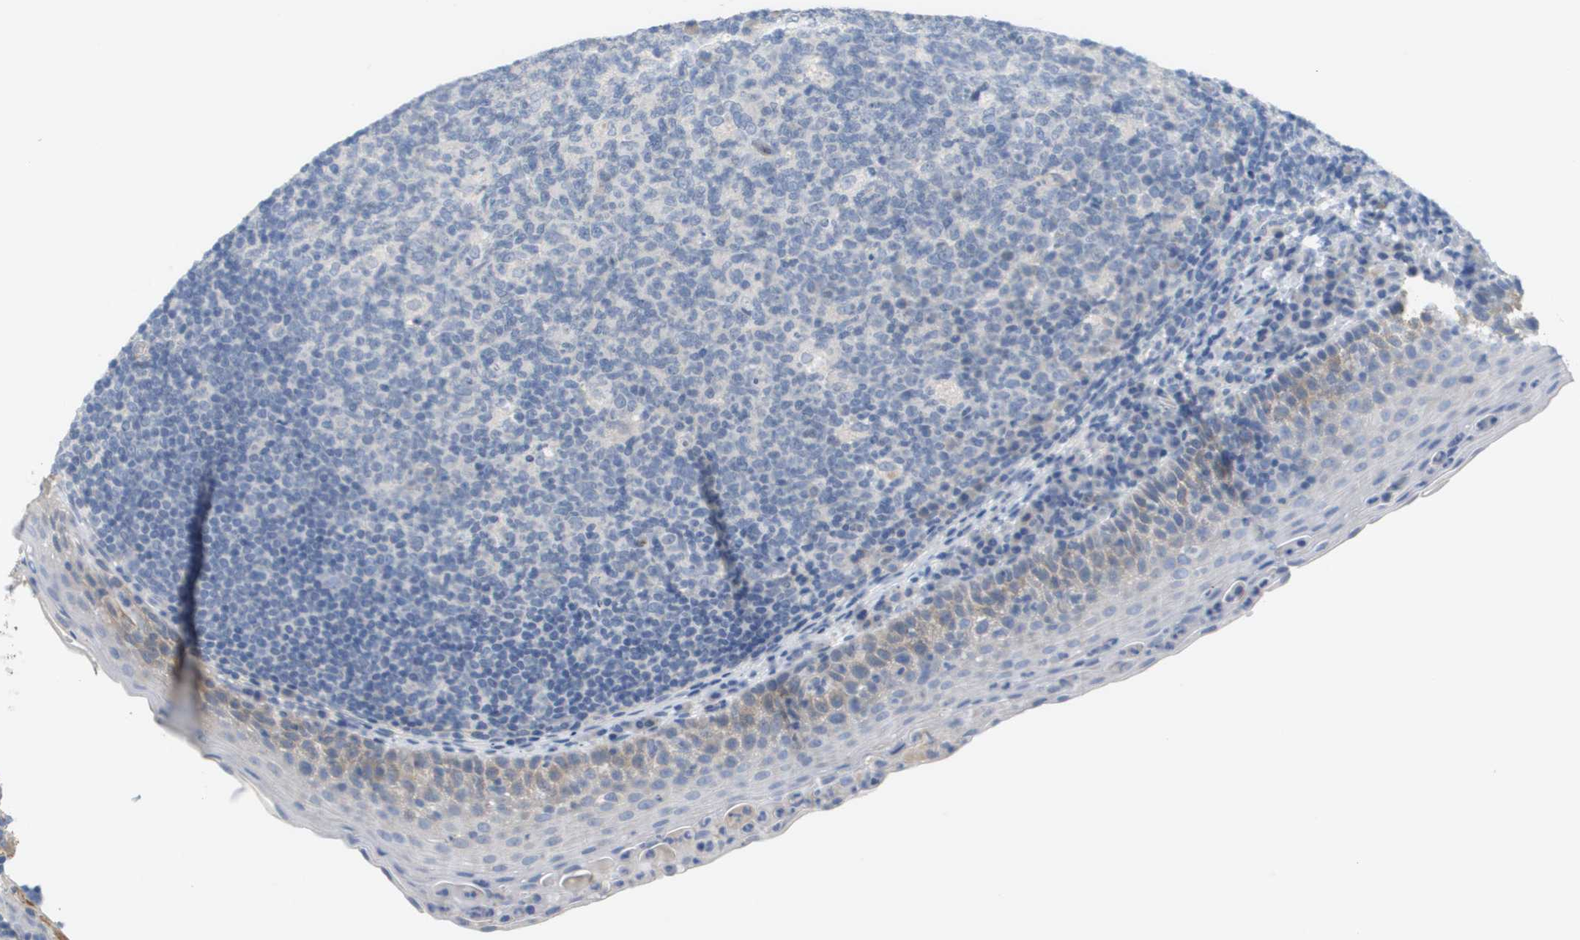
{"staining": {"intensity": "negative", "quantity": "none", "location": "none"}, "tissue": "tonsil", "cell_type": "Germinal center cells", "image_type": "normal", "snomed": [{"axis": "morphology", "description": "Normal tissue, NOS"}, {"axis": "topography", "description": "Tonsil"}], "caption": "Unremarkable tonsil was stained to show a protein in brown. There is no significant staining in germinal center cells. The staining was performed using DAB (3,3'-diaminobenzidine) to visualize the protein expression in brown, while the nuclei were stained in blue with hematoxylin (Magnification: 20x).", "gene": "ANGPT2", "patient": {"sex": "male", "age": 17}}